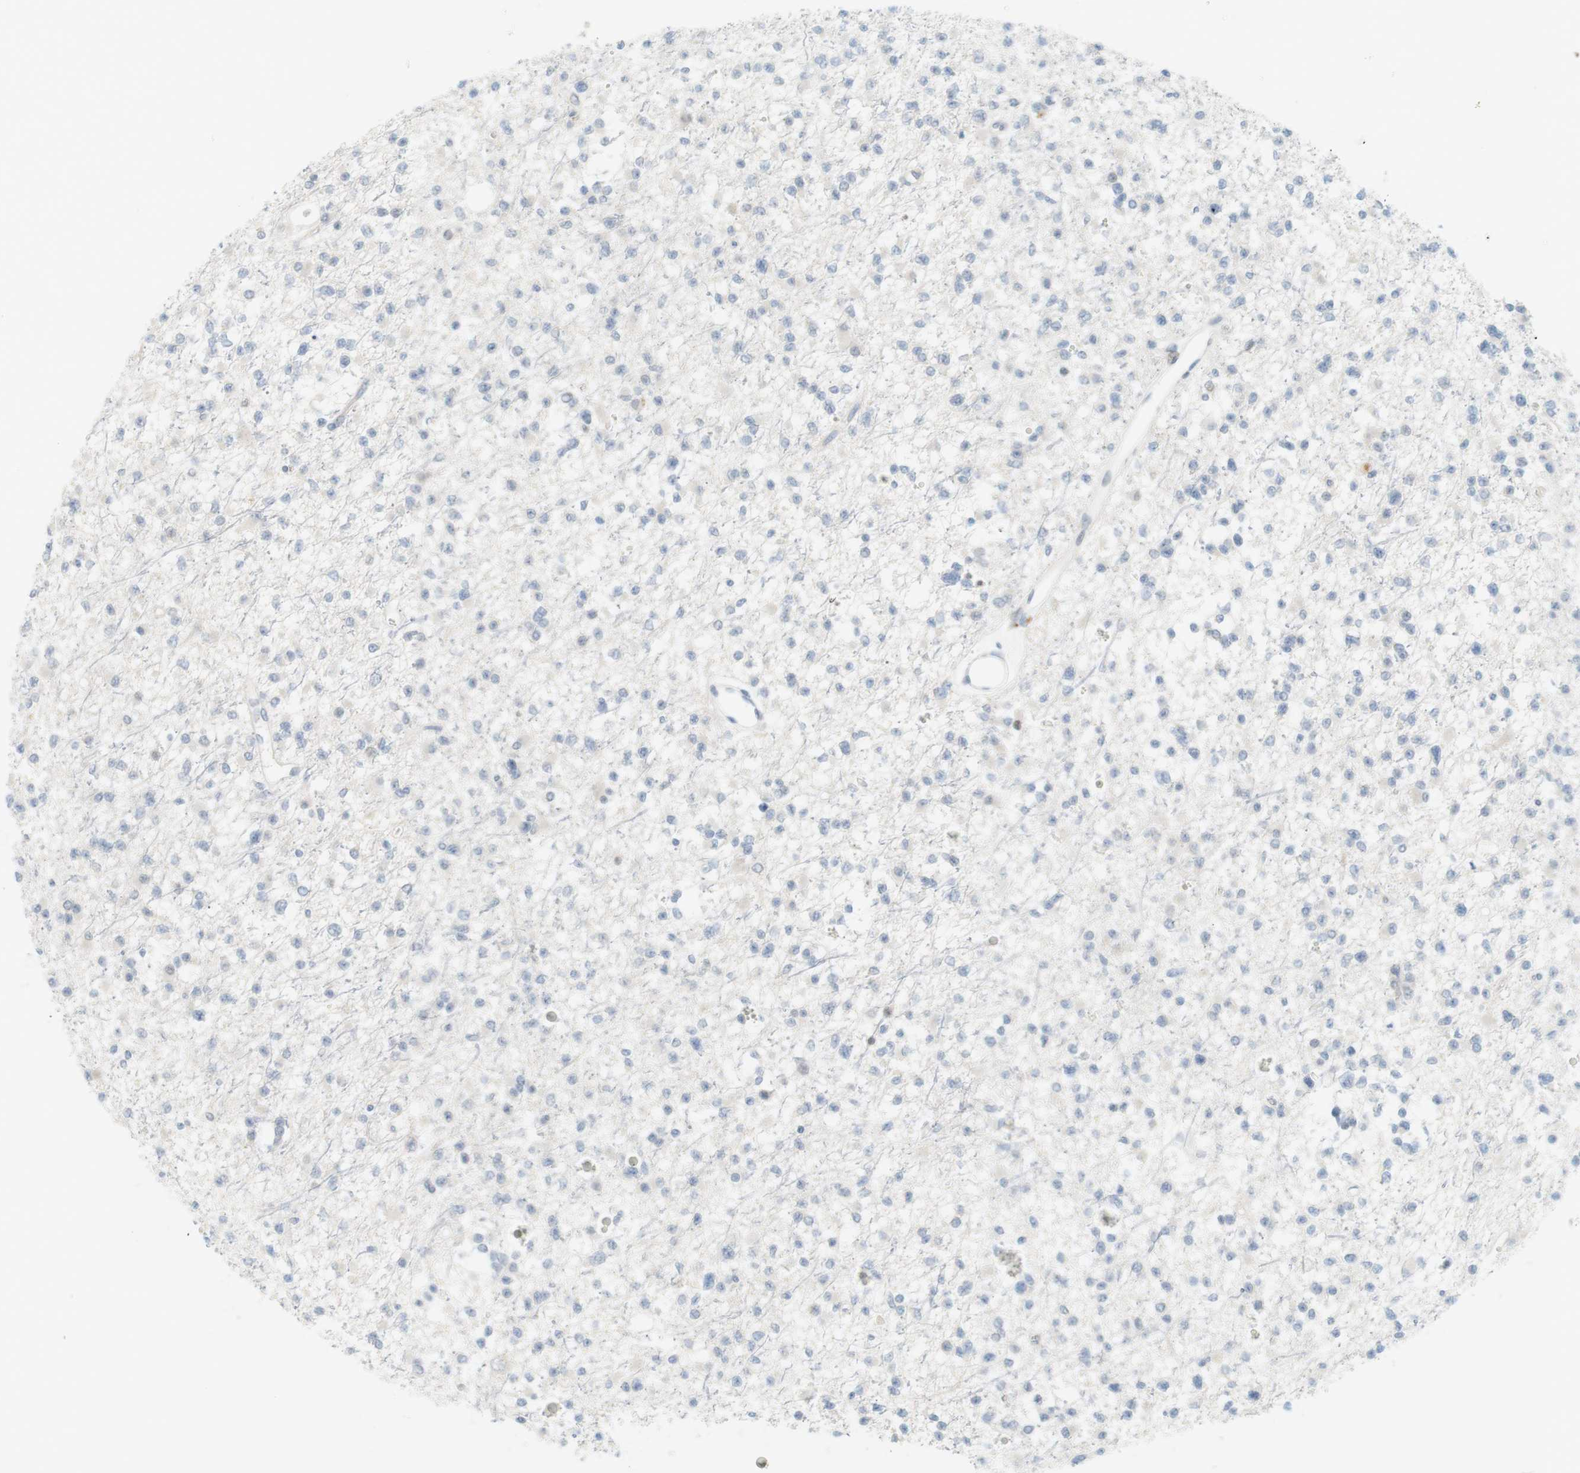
{"staining": {"intensity": "negative", "quantity": "none", "location": "none"}, "tissue": "glioma", "cell_type": "Tumor cells", "image_type": "cancer", "snomed": [{"axis": "morphology", "description": "Glioma, malignant, Low grade"}, {"axis": "topography", "description": "Brain"}], "caption": "Tumor cells are negative for brown protein staining in malignant glioma (low-grade). (DAB (3,3'-diaminobenzidine) IHC with hematoxylin counter stain).", "gene": "DMC1", "patient": {"sex": "female", "age": 22}}